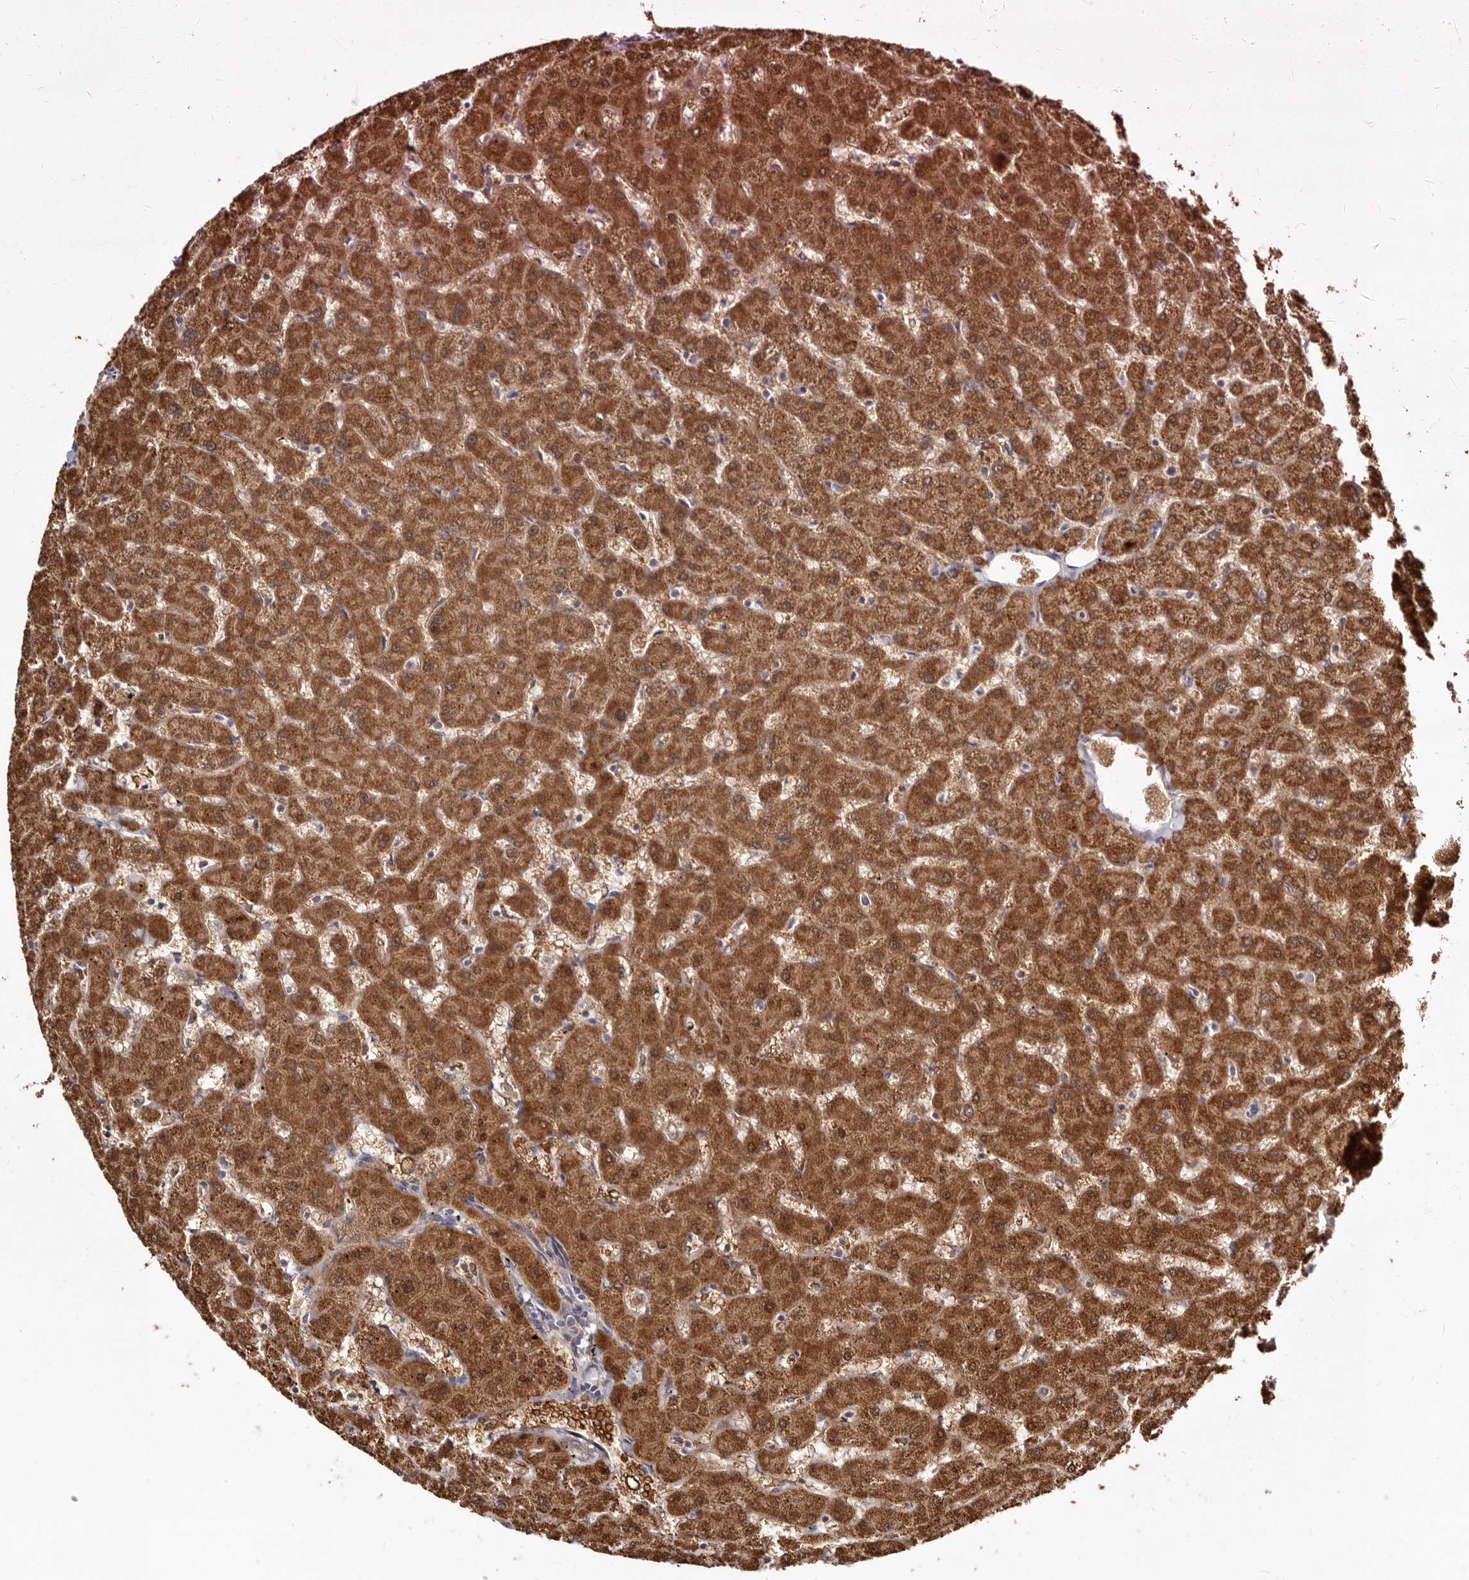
{"staining": {"intensity": "moderate", "quantity": ">75%", "location": "cytoplasmic/membranous"}, "tissue": "liver", "cell_type": "Cholangiocytes", "image_type": "normal", "snomed": [{"axis": "morphology", "description": "Normal tissue, NOS"}, {"axis": "topography", "description": "Liver"}], "caption": "The immunohistochemical stain shows moderate cytoplasmic/membranous staining in cholangiocytes of unremarkable liver. (IHC, brightfield microscopy, high magnification).", "gene": "BAIAP2L1", "patient": {"sex": "female", "age": 63}}